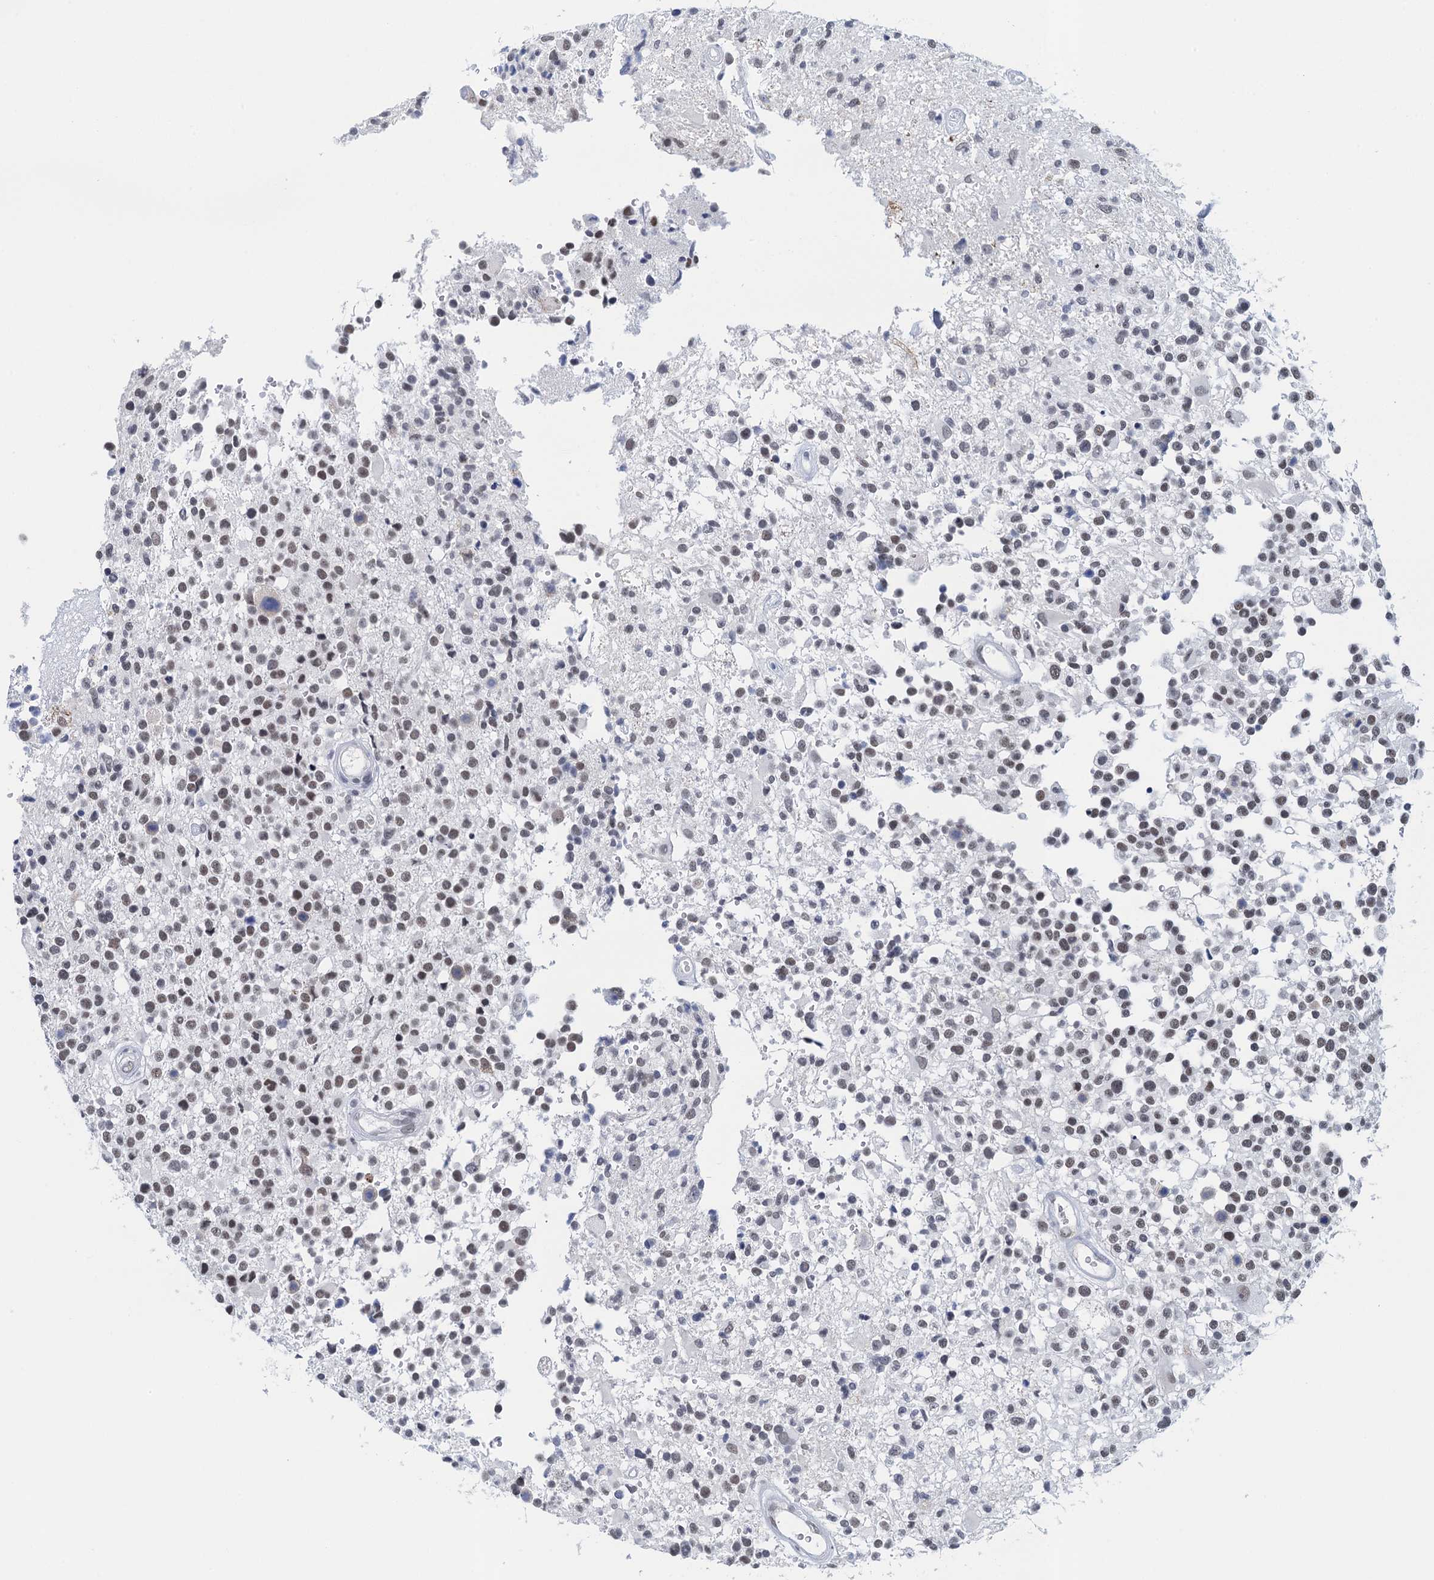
{"staining": {"intensity": "weak", "quantity": ">75%", "location": "nuclear"}, "tissue": "glioma", "cell_type": "Tumor cells", "image_type": "cancer", "snomed": [{"axis": "morphology", "description": "Glioma, malignant, High grade"}, {"axis": "morphology", "description": "Glioblastoma, NOS"}, {"axis": "topography", "description": "Brain"}], "caption": "This image exhibits malignant high-grade glioma stained with immunohistochemistry (IHC) to label a protein in brown. The nuclear of tumor cells show weak positivity for the protein. Nuclei are counter-stained blue.", "gene": "EPS8L1", "patient": {"sex": "male", "age": 60}}